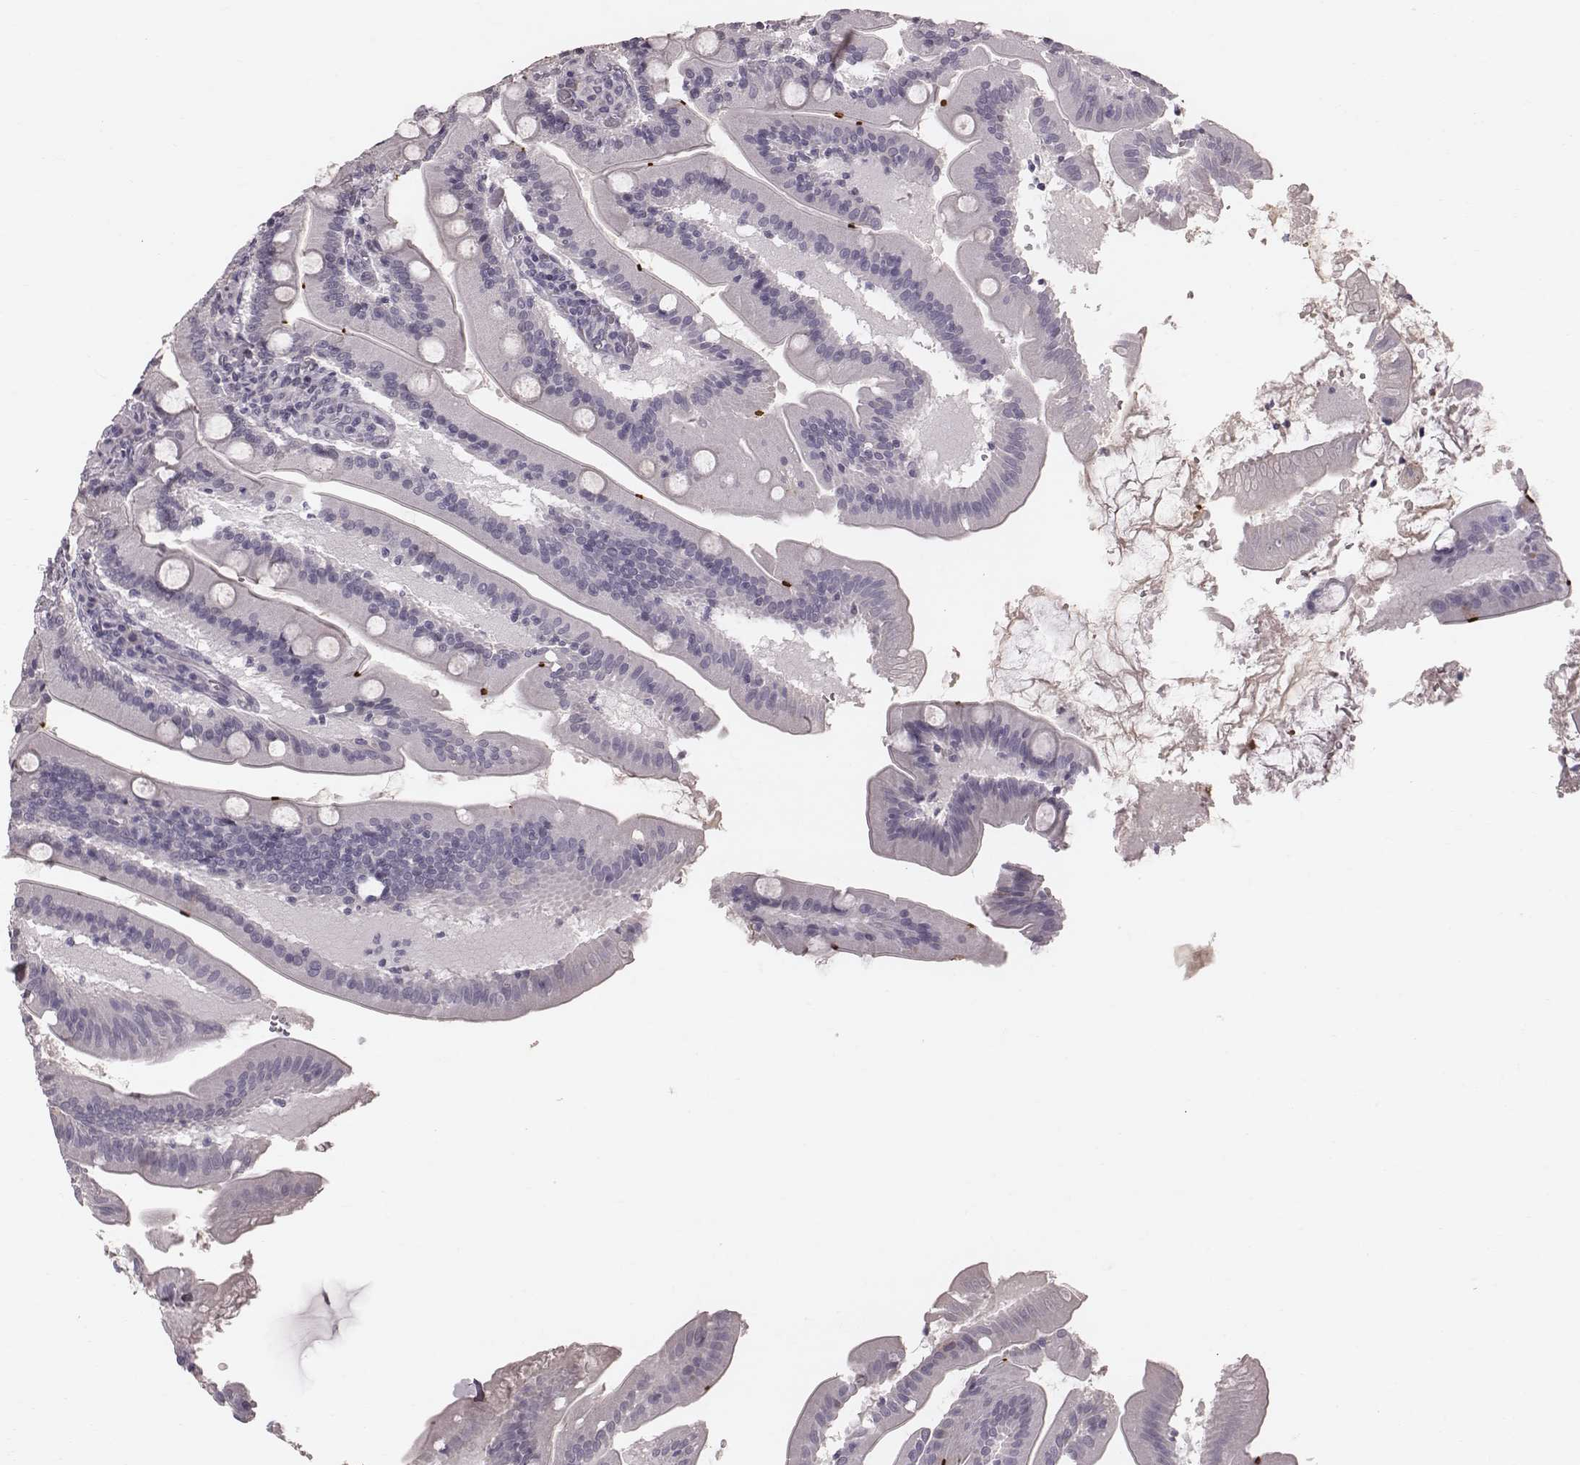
{"staining": {"intensity": "negative", "quantity": "none", "location": "none"}, "tissue": "small intestine", "cell_type": "Glandular cells", "image_type": "normal", "snomed": [{"axis": "morphology", "description": "Normal tissue, NOS"}, {"axis": "topography", "description": "Small intestine"}], "caption": "Immunohistochemical staining of normal human small intestine reveals no significant positivity in glandular cells.", "gene": "CFTR", "patient": {"sex": "male", "age": 37}}